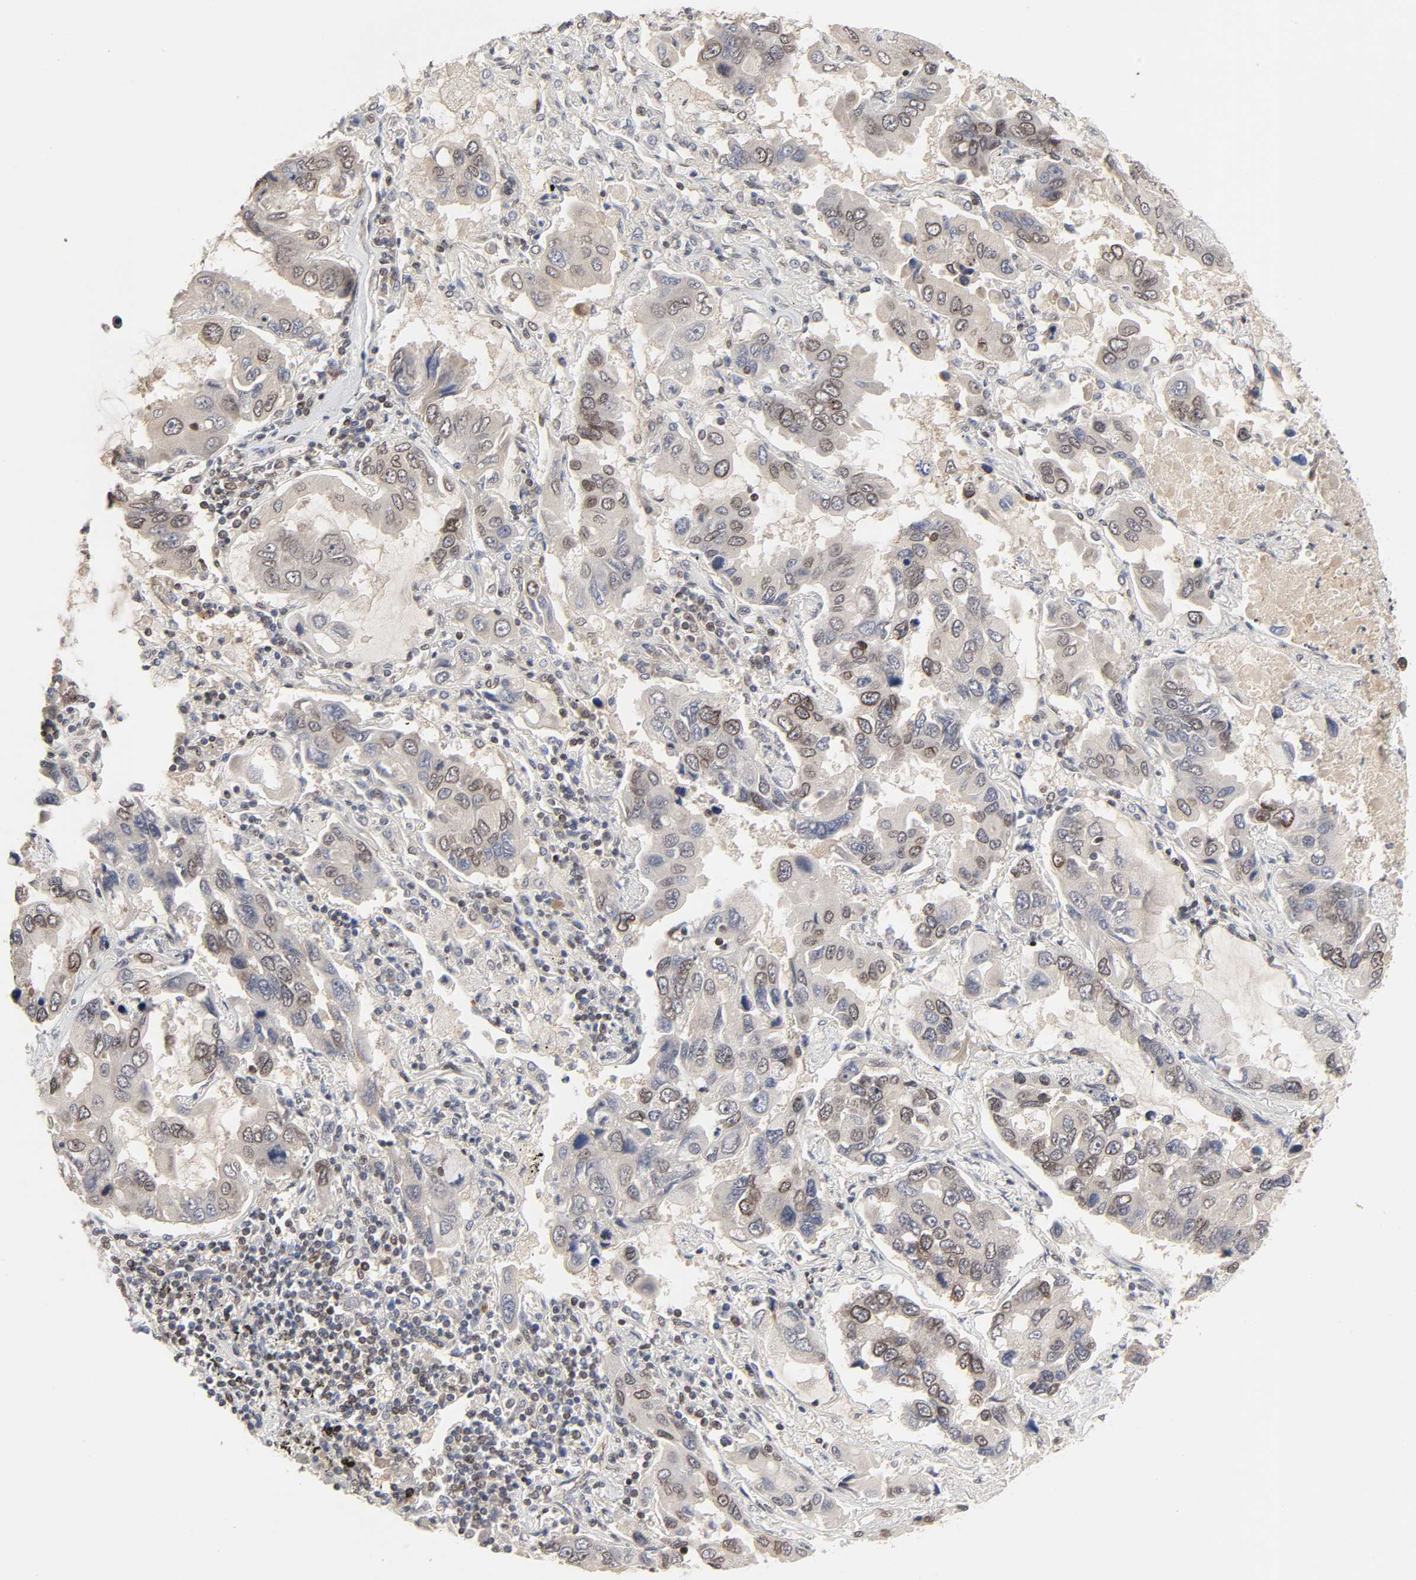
{"staining": {"intensity": "moderate", "quantity": "25%-75%", "location": "cytoplasmic/membranous,nuclear"}, "tissue": "lung cancer", "cell_type": "Tumor cells", "image_type": "cancer", "snomed": [{"axis": "morphology", "description": "Adenocarcinoma, NOS"}, {"axis": "topography", "description": "Lung"}], "caption": "Immunohistochemistry of human lung cancer (adenocarcinoma) exhibits medium levels of moderate cytoplasmic/membranous and nuclear positivity in about 25%-75% of tumor cells.", "gene": "CPN2", "patient": {"sex": "male", "age": 64}}